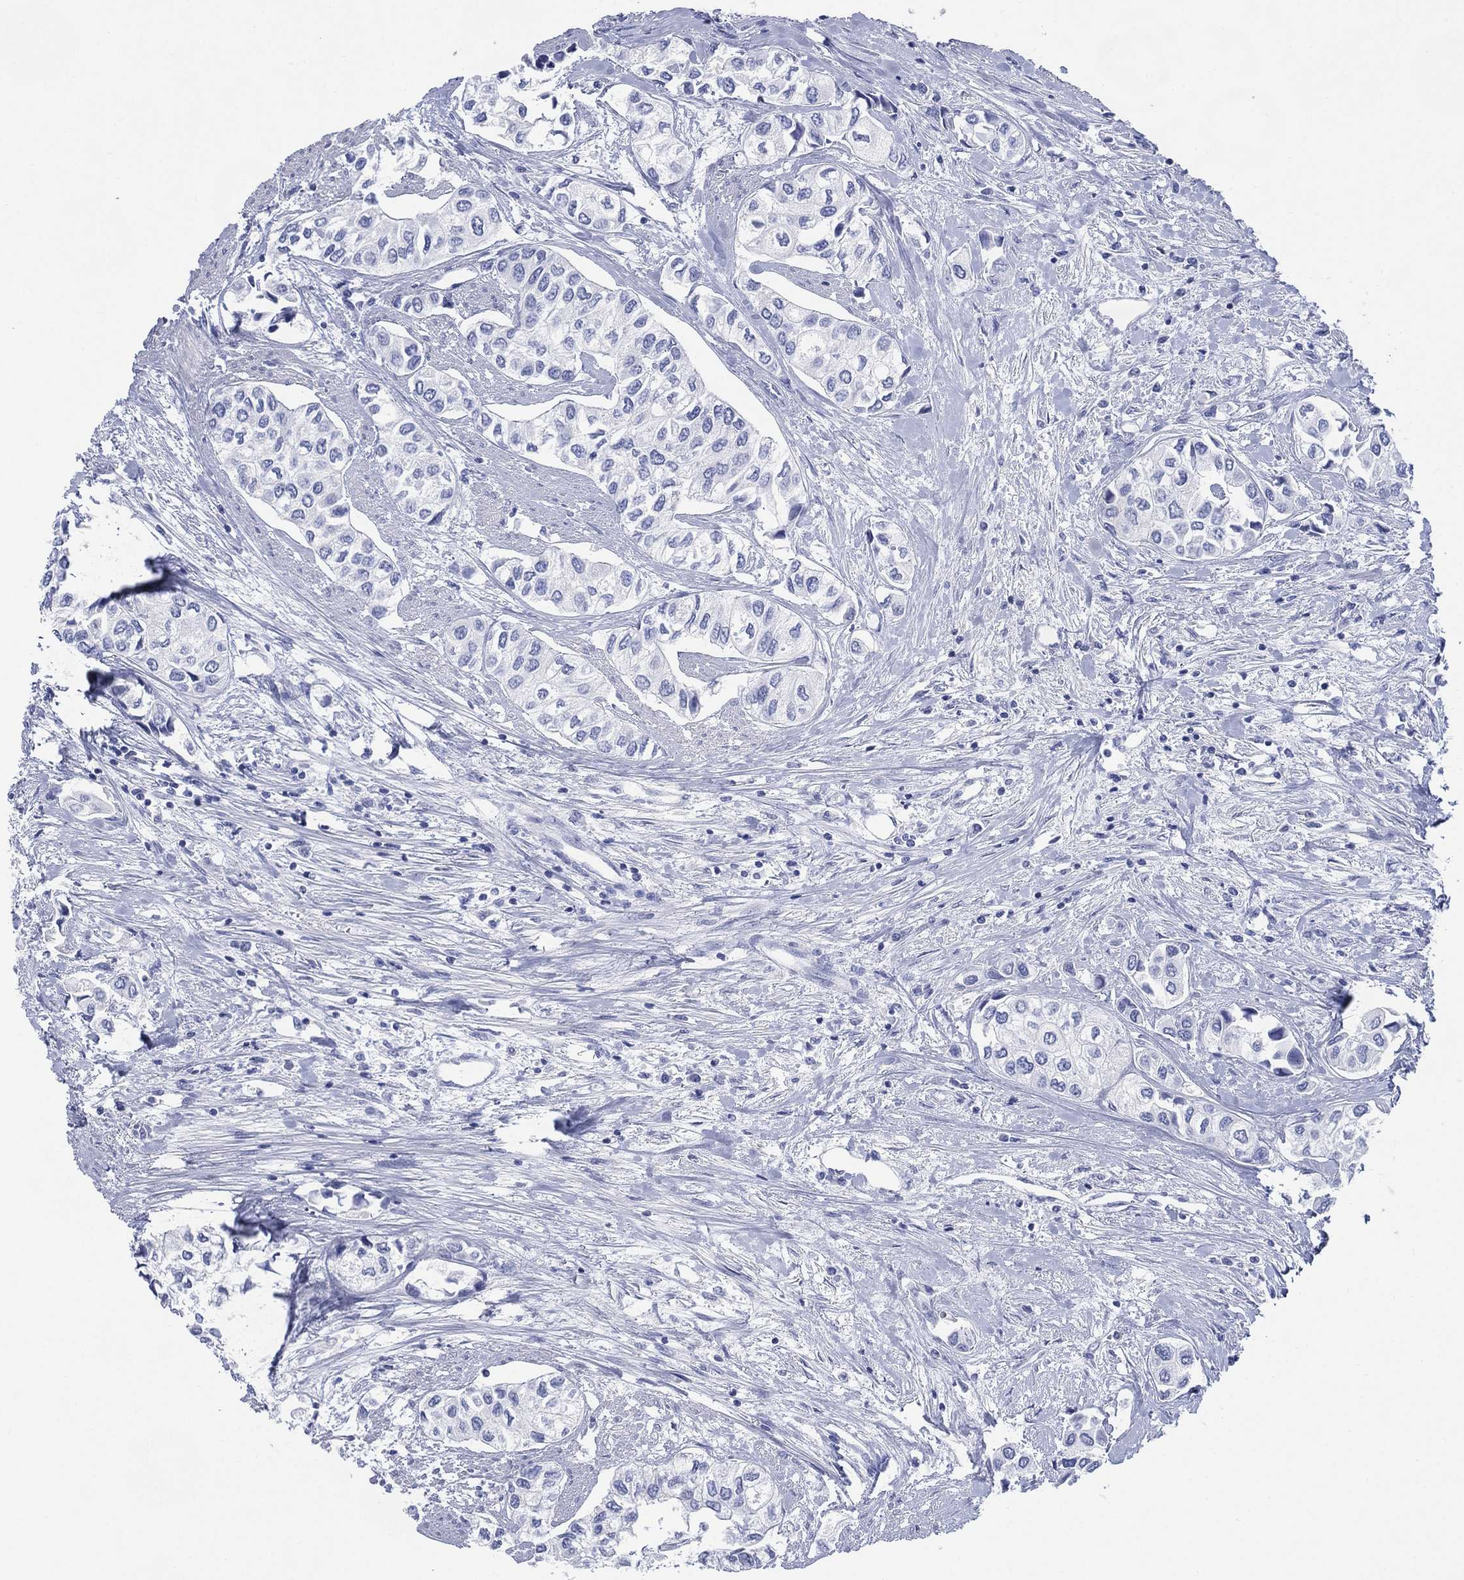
{"staining": {"intensity": "negative", "quantity": "none", "location": "none"}, "tissue": "urothelial cancer", "cell_type": "Tumor cells", "image_type": "cancer", "snomed": [{"axis": "morphology", "description": "Urothelial carcinoma, High grade"}, {"axis": "topography", "description": "Urinary bladder"}], "caption": "There is no significant staining in tumor cells of high-grade urothelial carcinoma.", "gene": "TMEM247", "patient": {"sex": "male", "age": 73}}